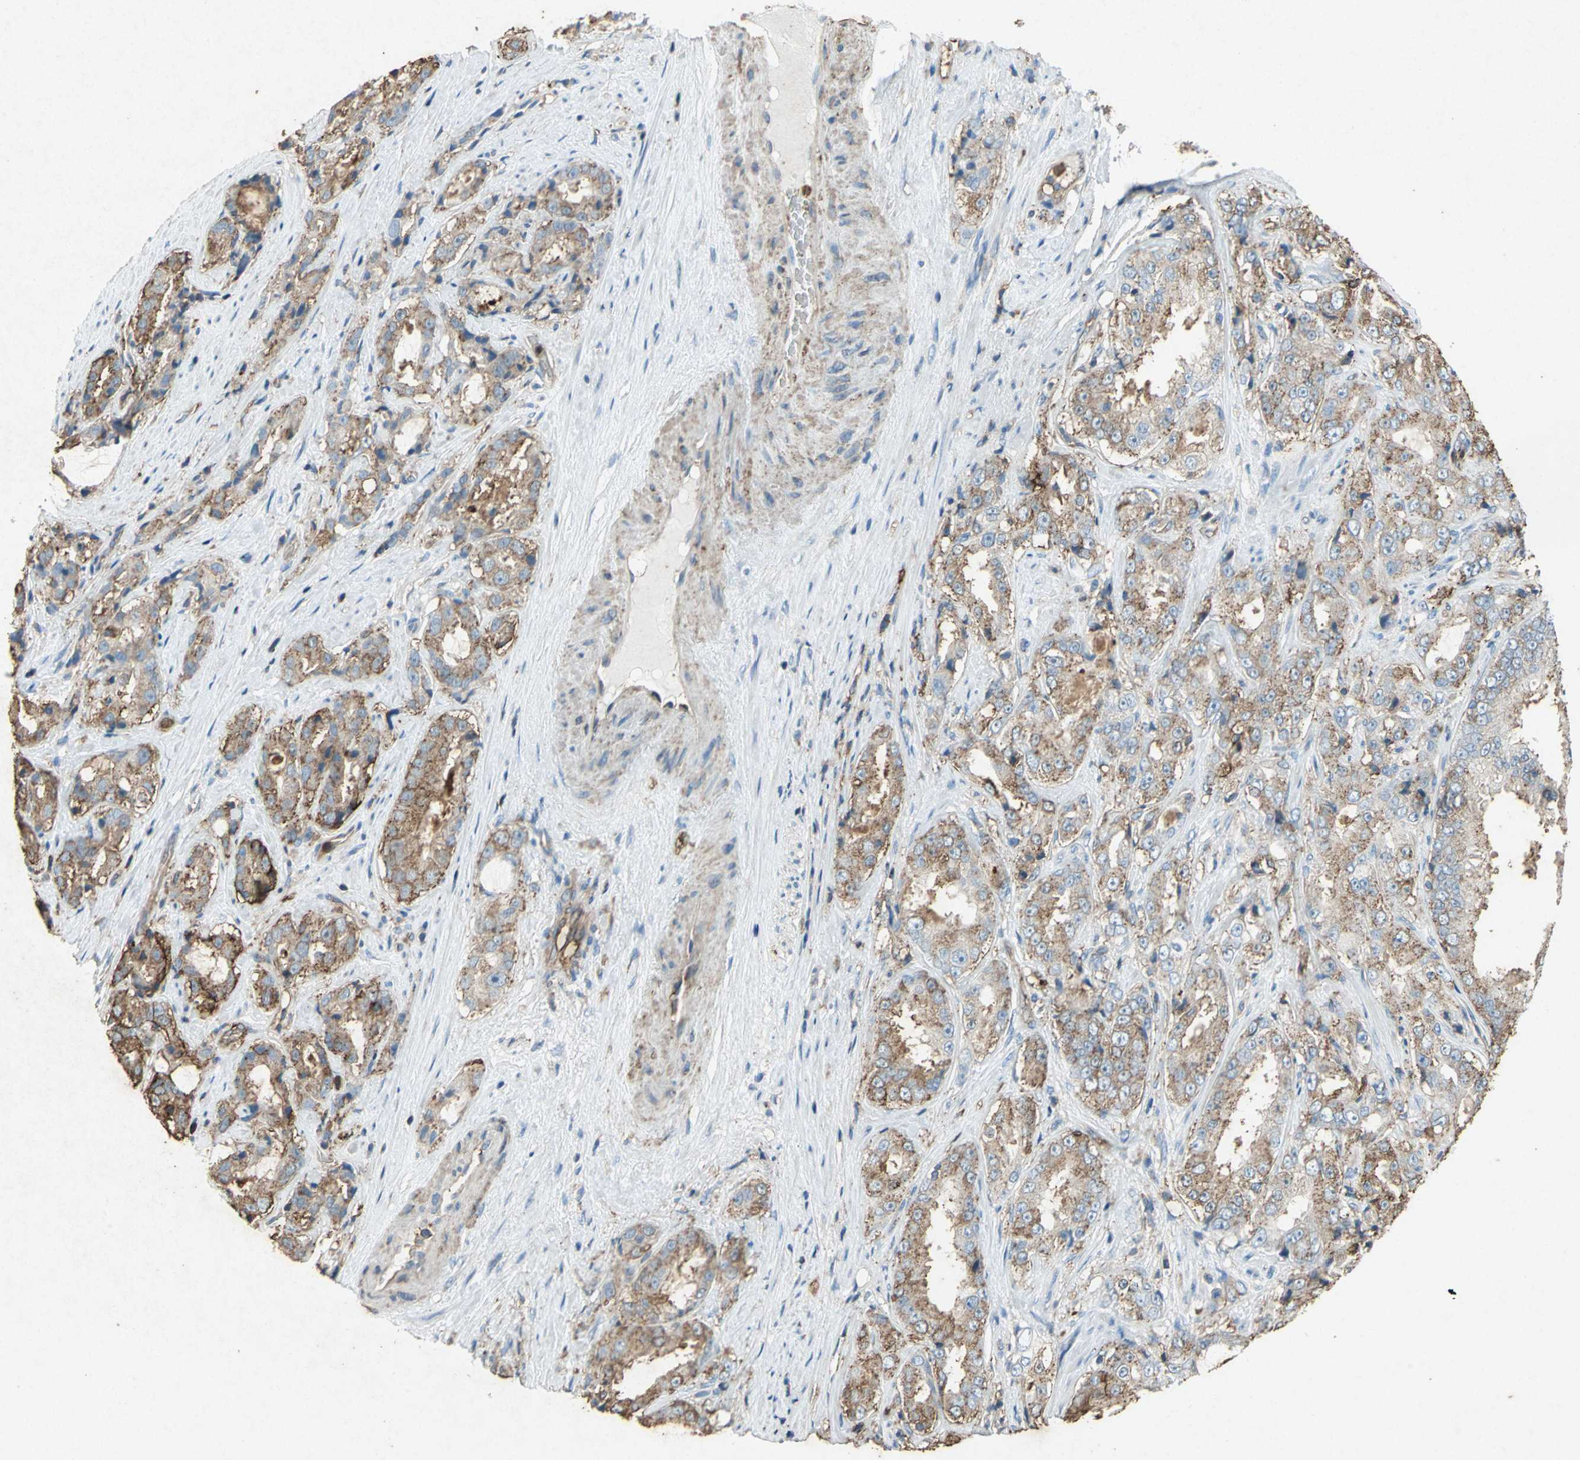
{"staining": {"intensity": "moderate", "quantity": "25%-75%", "location": "cytoplasmic/membranous"}, "tissue": "prostate cancer", "cell_type": "Tumor cells", "image_type": "cancer", "snomed": [{"axis": "morphology", "description": "Adenocarcinoma, High grade"}, {"axis": "topography", "description": "Prostate"}], "caption": "Protein staining of prostate cancer (high-grade adenocarcinoma) tissue displays moderate cytoplasmic/membranous positivity in about 25%-75% of tumor cells.", "gene": "CCR6", "patient": {"sex": "male", "age": 73}}